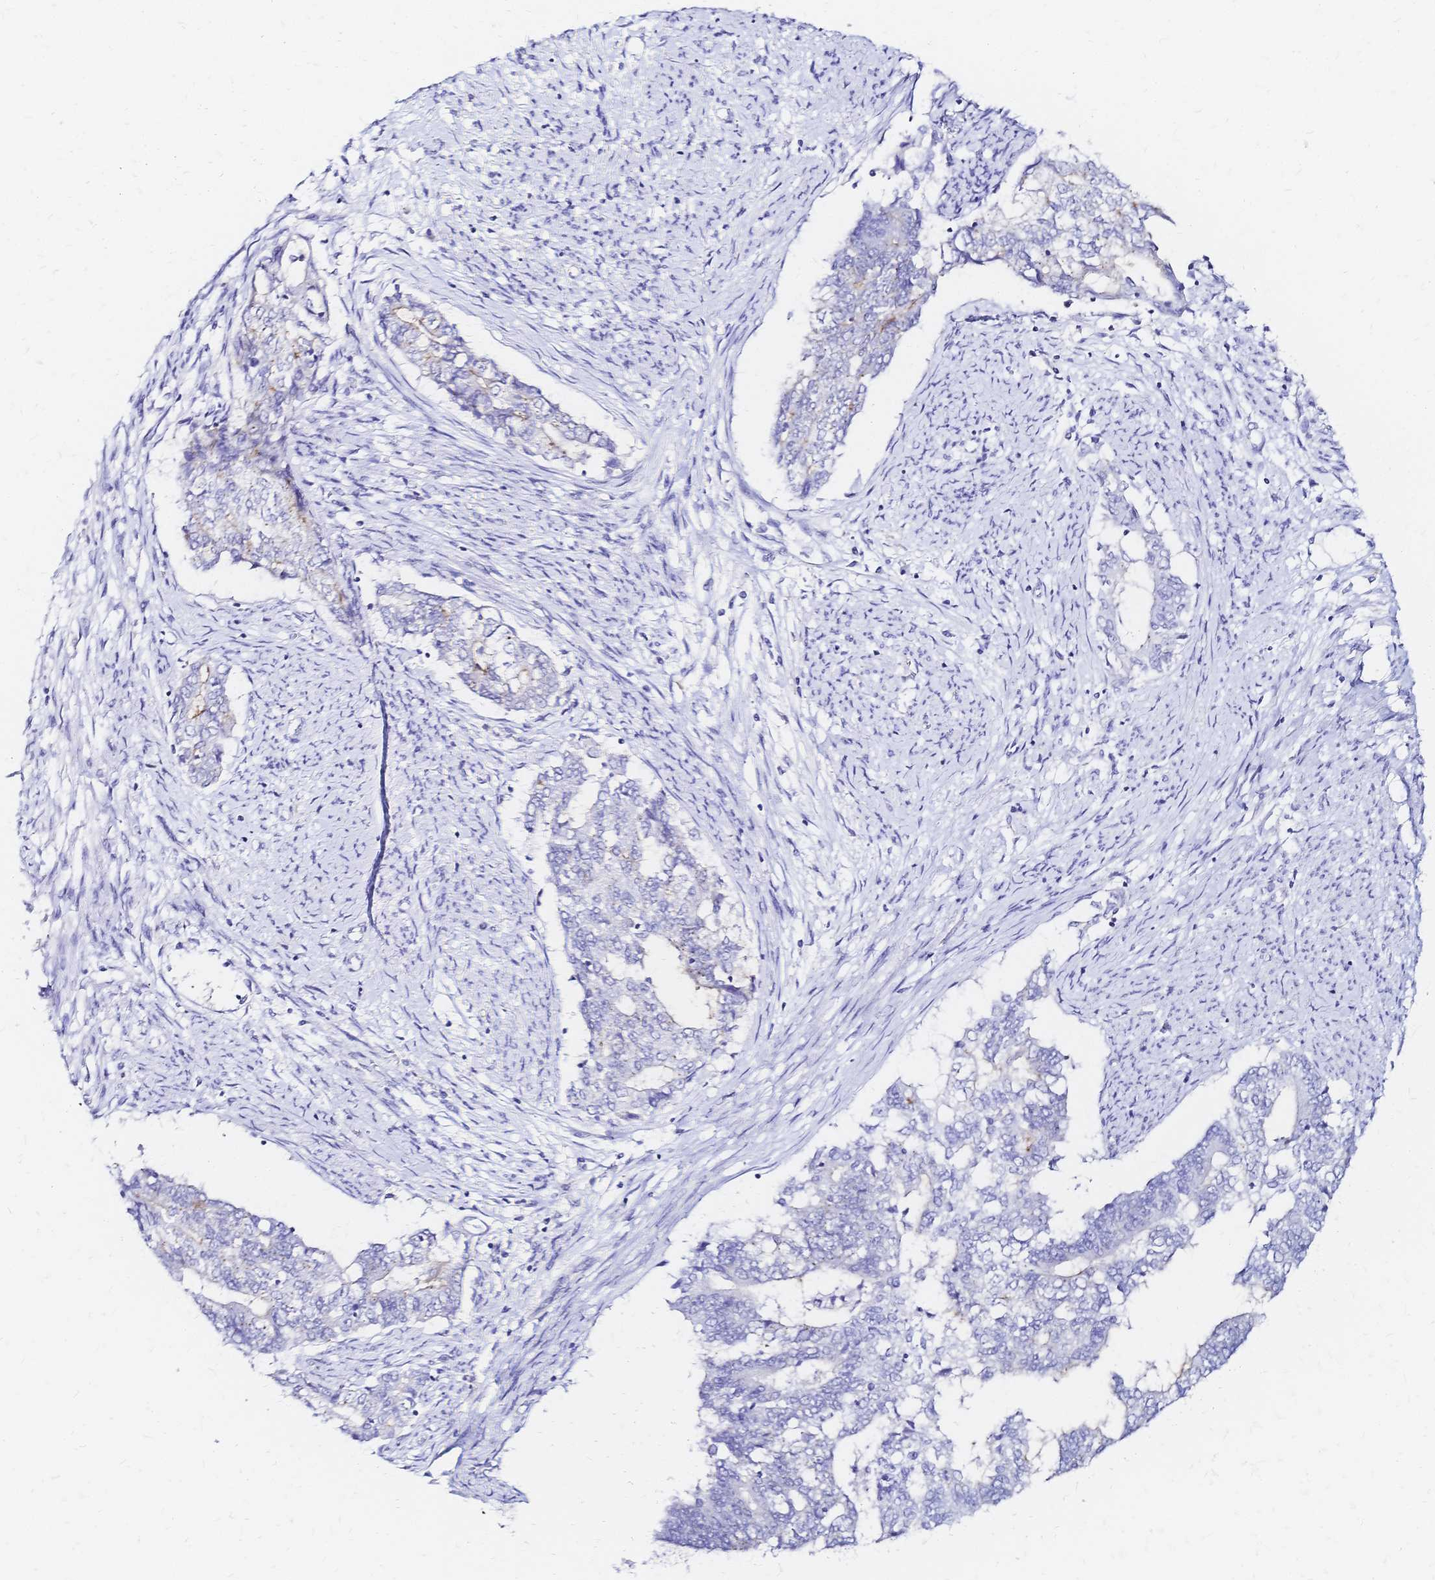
{"staining": {"intensity": "weak", "quantity": "<25%", "location": "cytoplasmic/membranous"}, "tissue": "endometrial cancer", "cell_type": "Tumor cells", "image_type": "cancer", "snomed": [{"axis": "morphology", "description": "Adenocarcinoma, NOS"}, {"axis": "topography", "description": "Endometrium"}], "caption": "Tumor cells are negative for protein expression in human endometrial cancer.", "gene": "SLC5A1", "patient": {"sex": "female", "age": 65}}